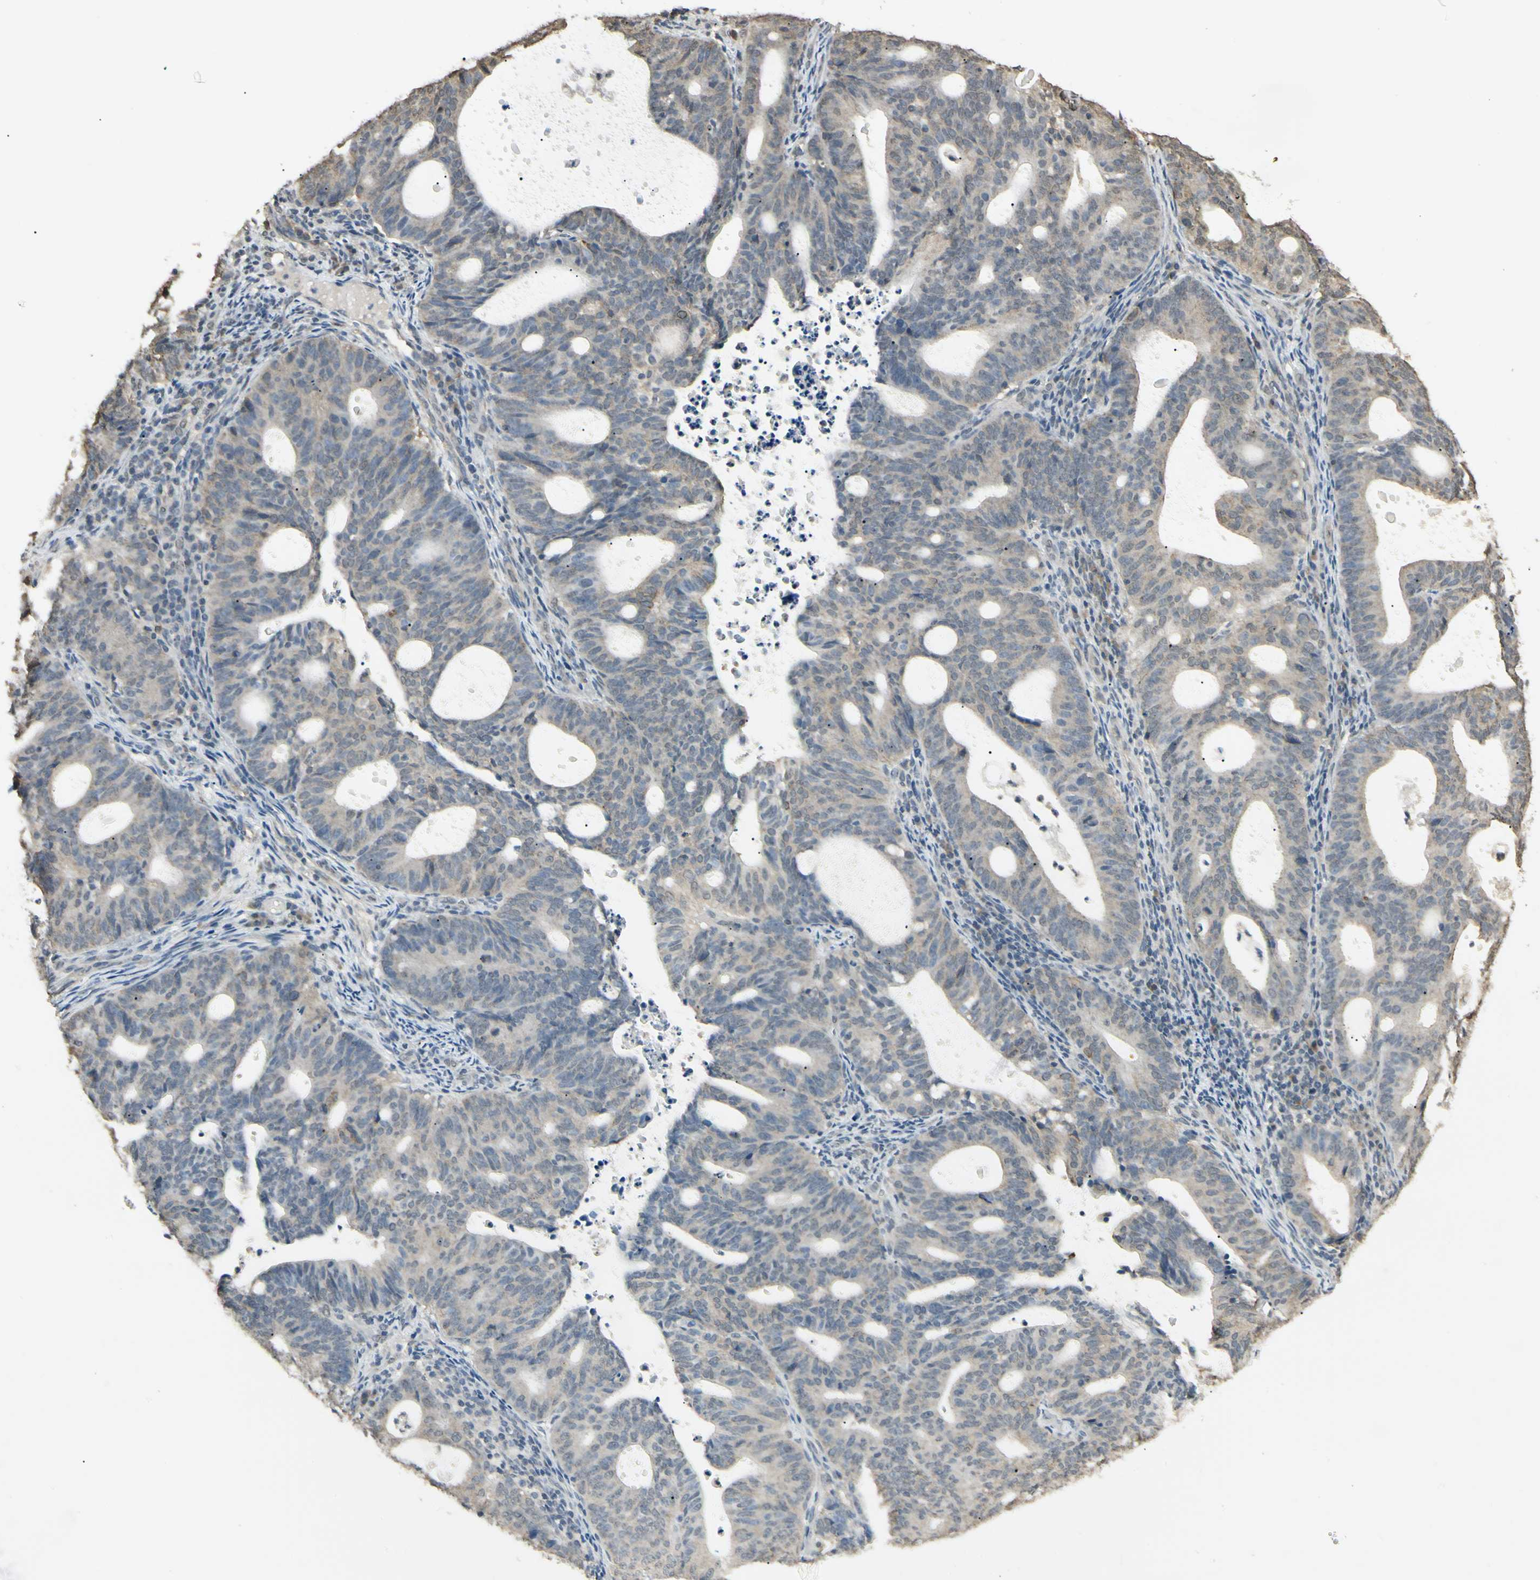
{"staining": {"intensity": "weak", "quantity": ">75%", "location": "cytoplasmic/membranous"}, "tissue": "endometrial cancer", "cell_type": "Tumor cells", "image_type": "cancer", "snomed": [{"axis": "morphology", "description": "Adenocarcinoma, NOS"}, {"axis": "topography", "description": "Uterus"}], "caption": "There is low levels of weak cytoplasmic/membranous positivity in tumor cells of endometrial cancer (adenocarcinoma), as demonstrated by immunohistochemical staining (brown color).", "gene": "SGCA", "patient": {"sex": "female", "age": 83}}